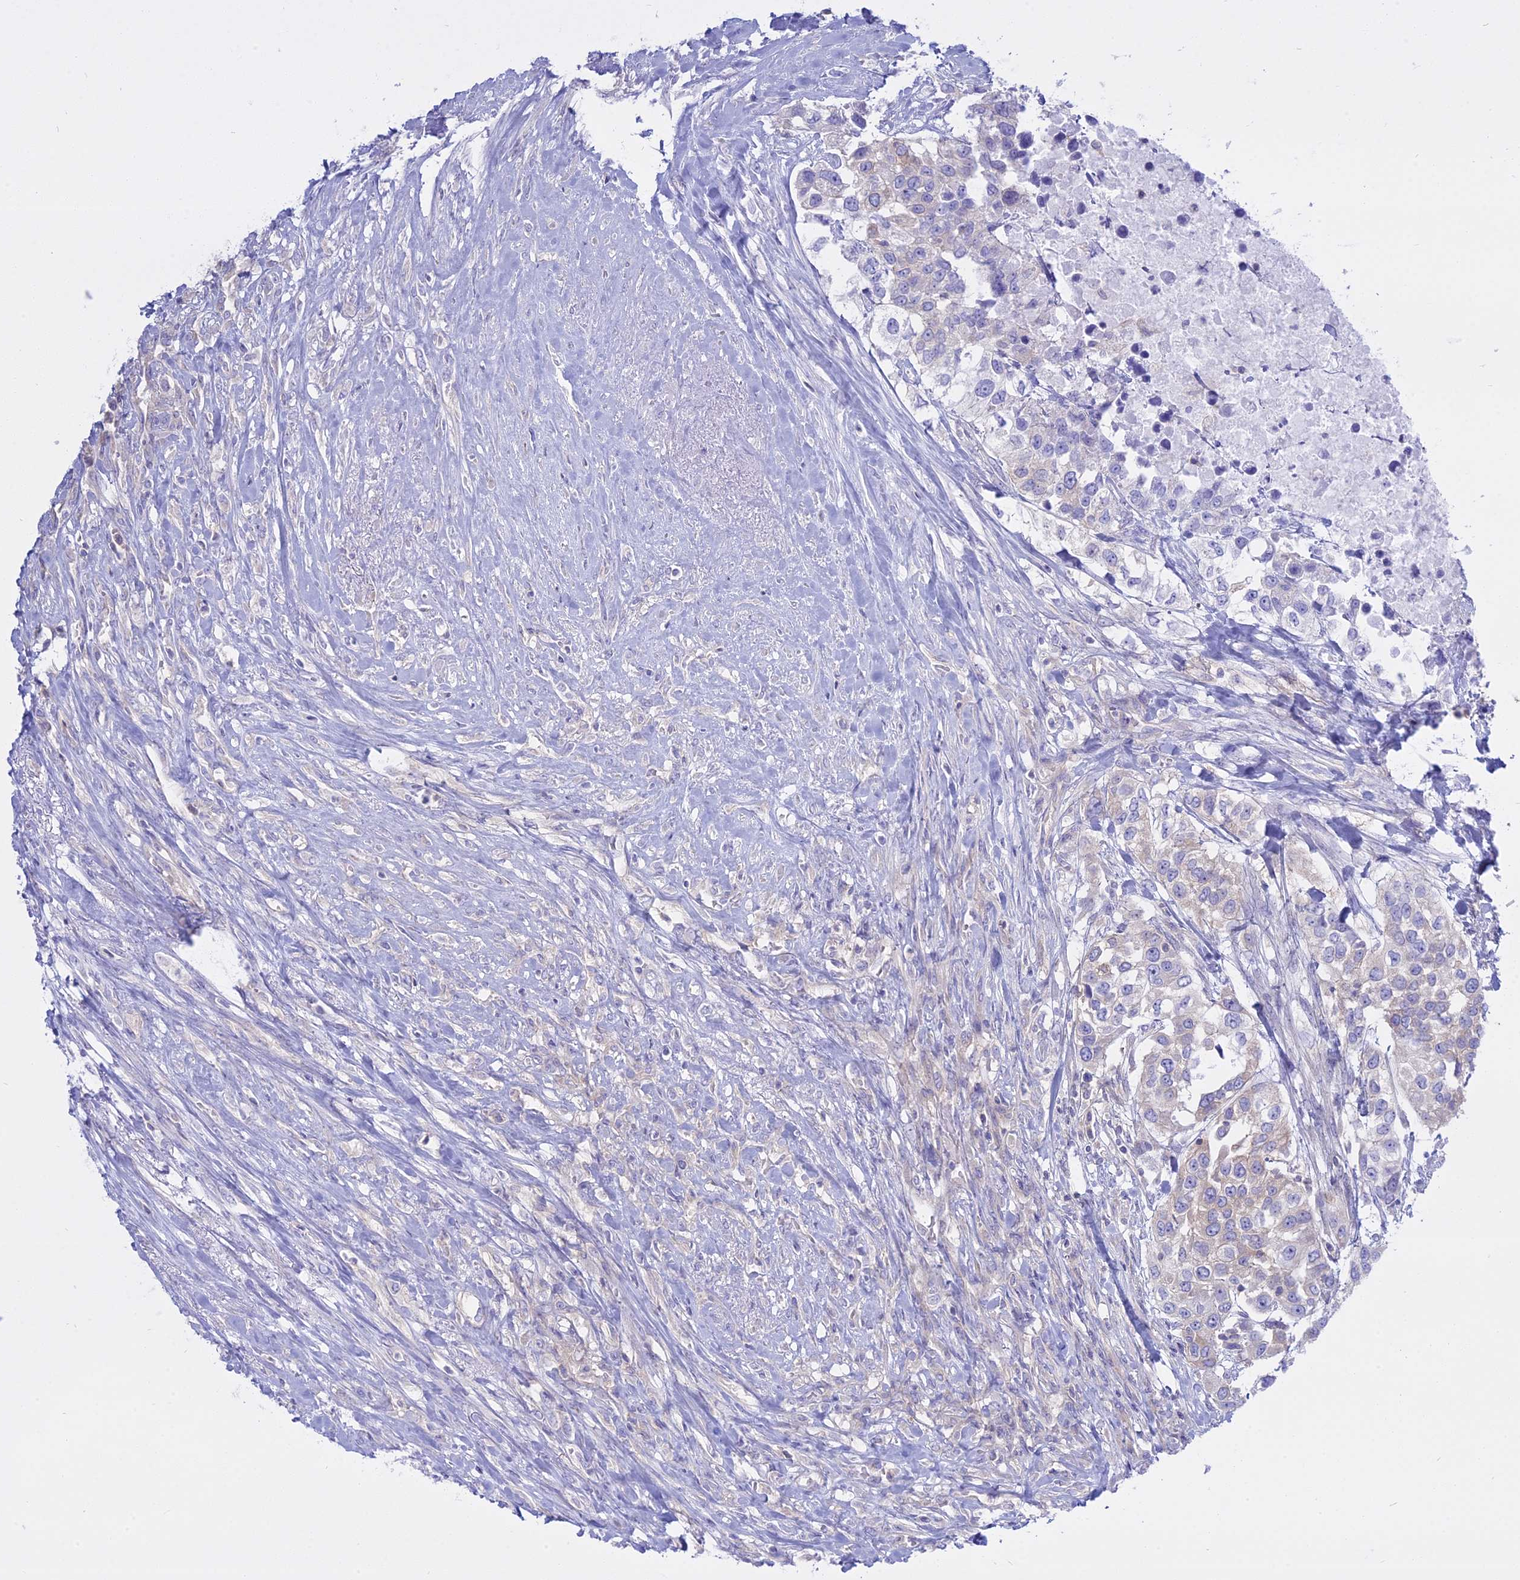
{"staining": {"intensity": "weak", "quantity": "<25%", "location": "cytoplasmic/membranous"}, "tissue": "urothelial cancer", "cell_type": "Tumor cells", "image_type": "cancer", "snomed": [{"axis": "morphology", "description": "Urothelial carcinoma, High grade"}, {"axis": "topography", "description": "Urinary bladder"}], "caption": "The histopathology image displays no staining of tumor cells in urothelial cancer. (Brightfield microscopy of DAB immunohistochemistry (IHC) at high magnification).", "gene": "AHCYL1", "patient": {"sex": "female", "age": 80}}